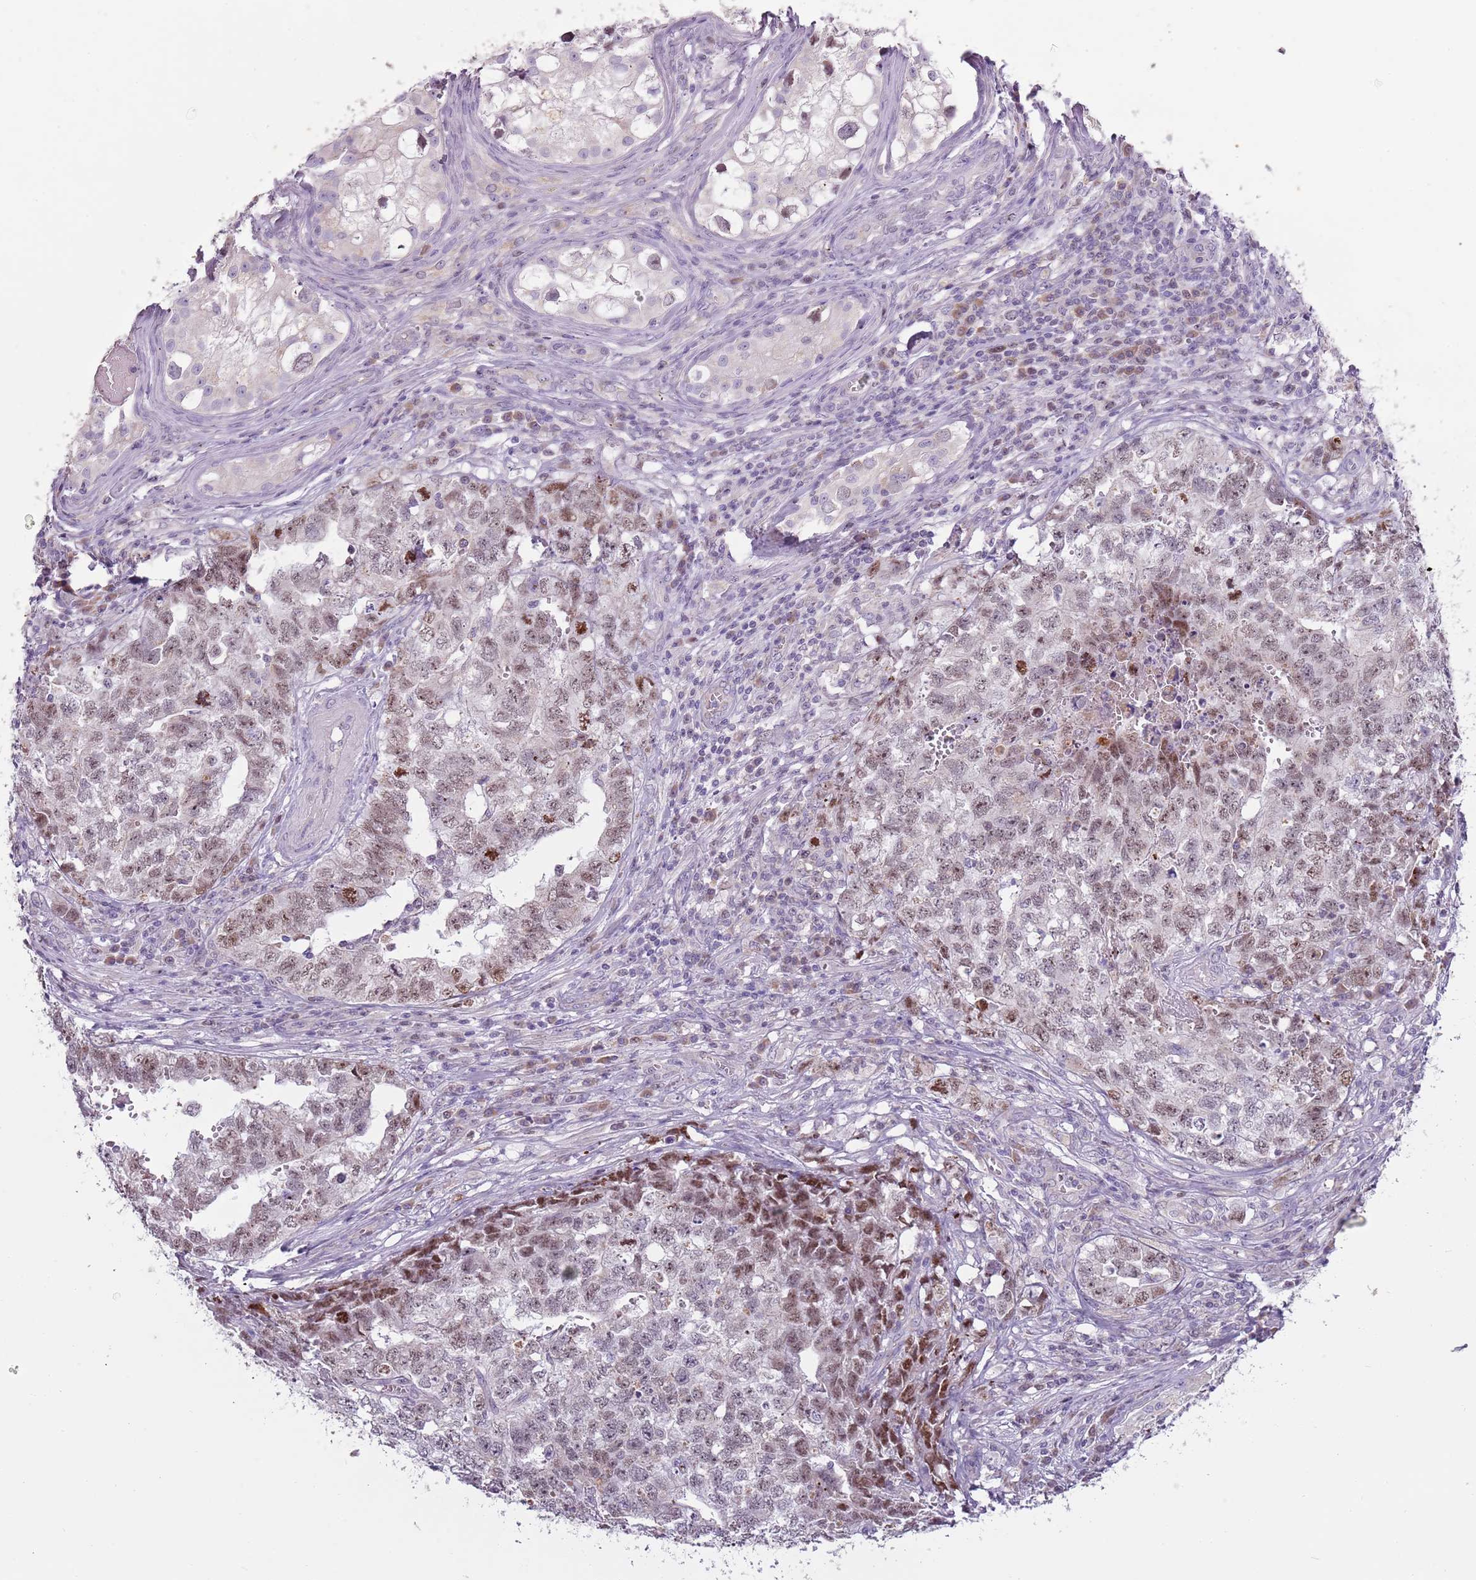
{"staining": {"intensity": "moderate", "quantity": "25%-75%", "location": "nuclear"}, "tissue": "testis cancer", "cell_type": "Tumor cells", "image_type": "cancer", "snomed": [{"axis": "morphology", "description": "Carcinoma, Embryonal, NOS"}, {"axis": "topography", "description": "Testis"}], "caption": "Tumor cells show medium levels of moderate nuclear staining in about 25%-75% of cells in human testis cancer (embryonal carcinoma).", "gene": "SYS1", "patient": {"sex": "male", "age": 31}}